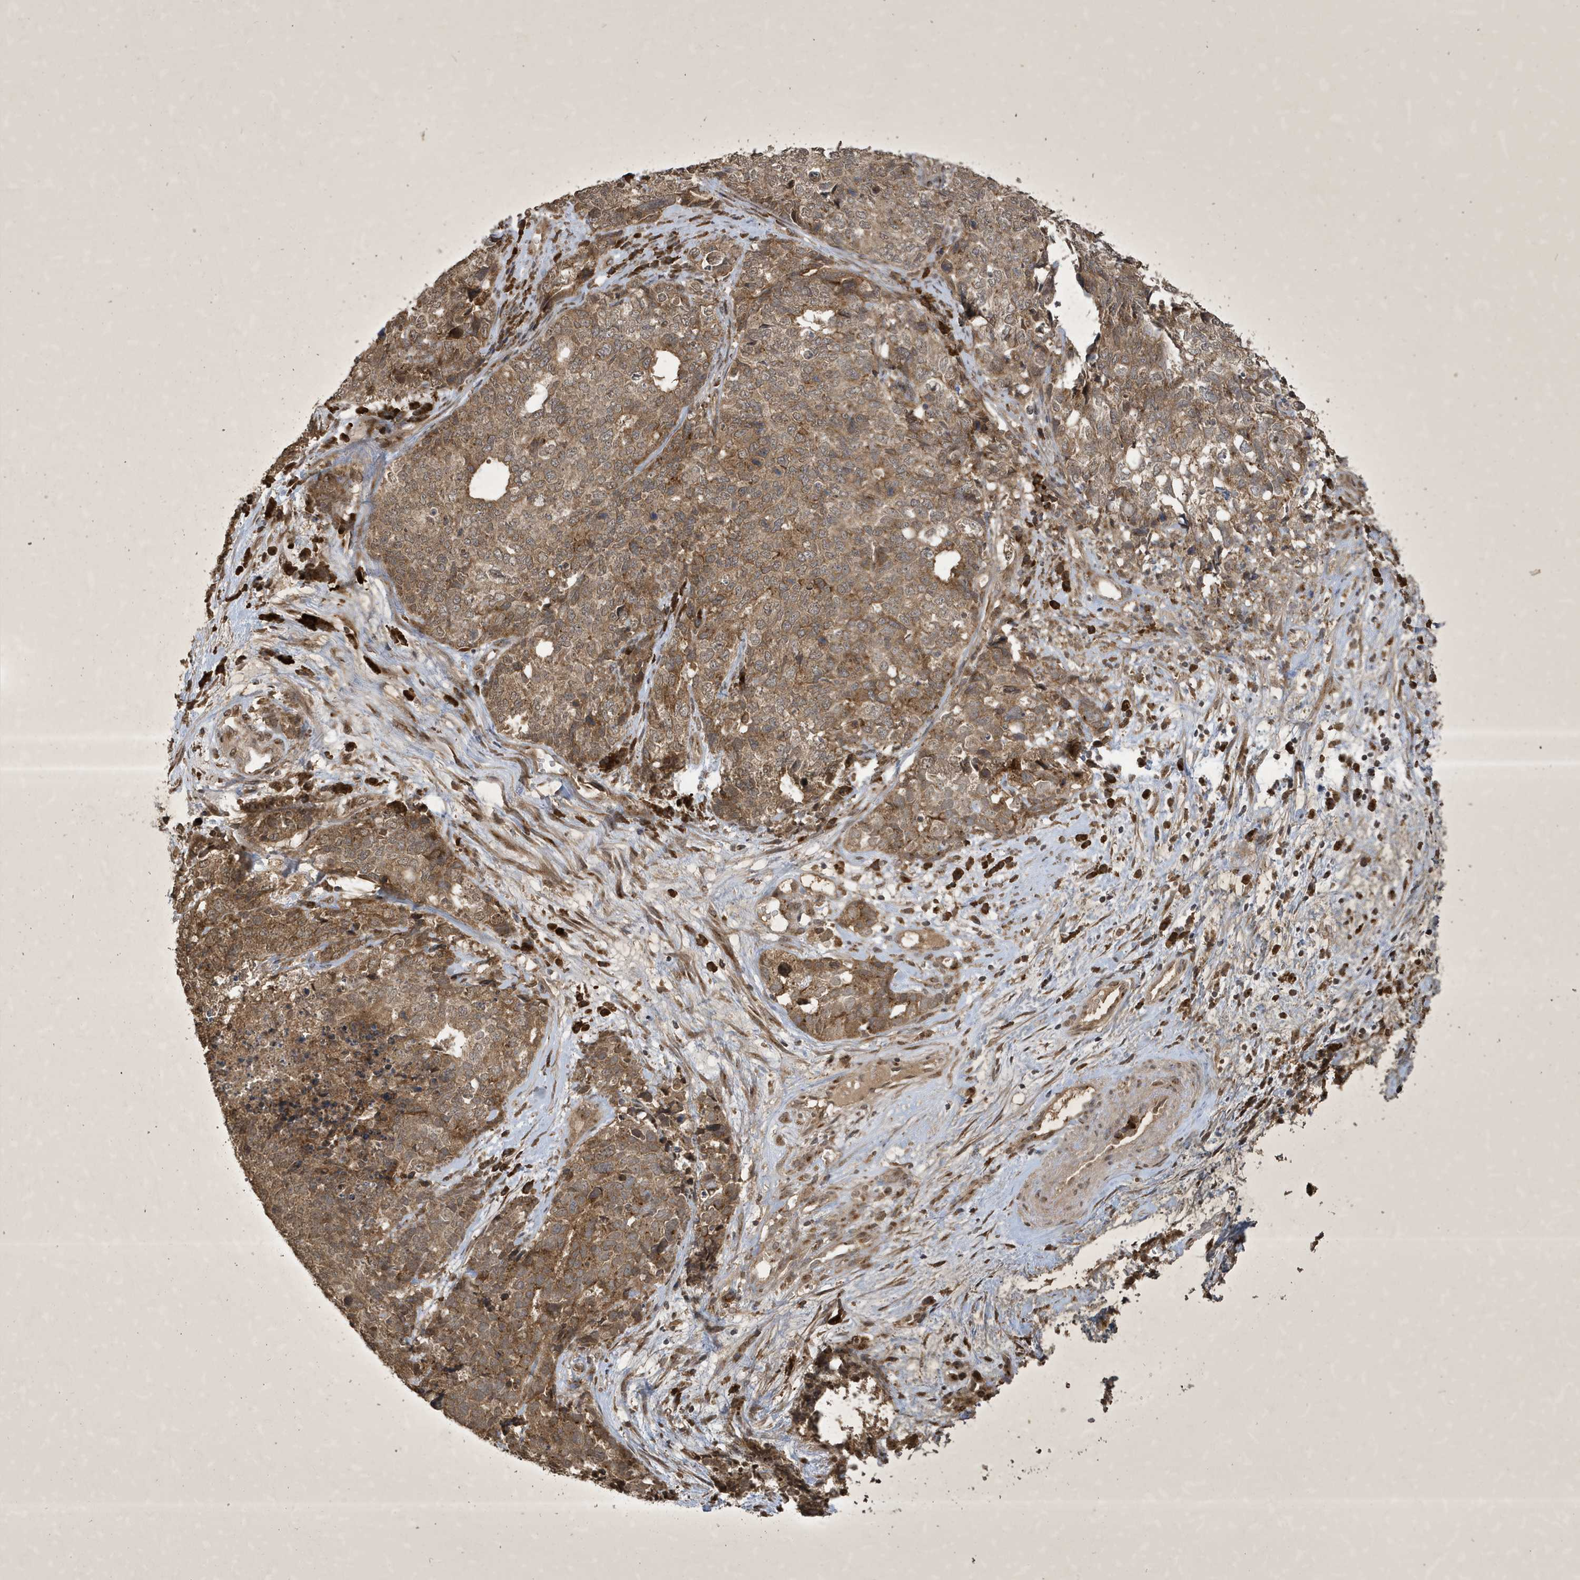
{"staining": {"intensity": "moderate", "quantity": ">75%", "location": "cytoplasmic/membranous"}, "tissue": "cervical cancer", "cell_type": "Tumor cells", "image_type": "cancer", "snomed": [{"axis": "morphology", "description": "Squamous cell carcinoma, NOS"}, {"axis": "topography", "description": "Cervix"}], "caption": "IHC (DAB) staining of squamous cell carcinoma (cervical) exhibits moderate cytoplasmic/membranous protein positivity in approximately >75% of tumor cells.", "gene": "STX10", "patient": {"sex": "female", "age": 63}}